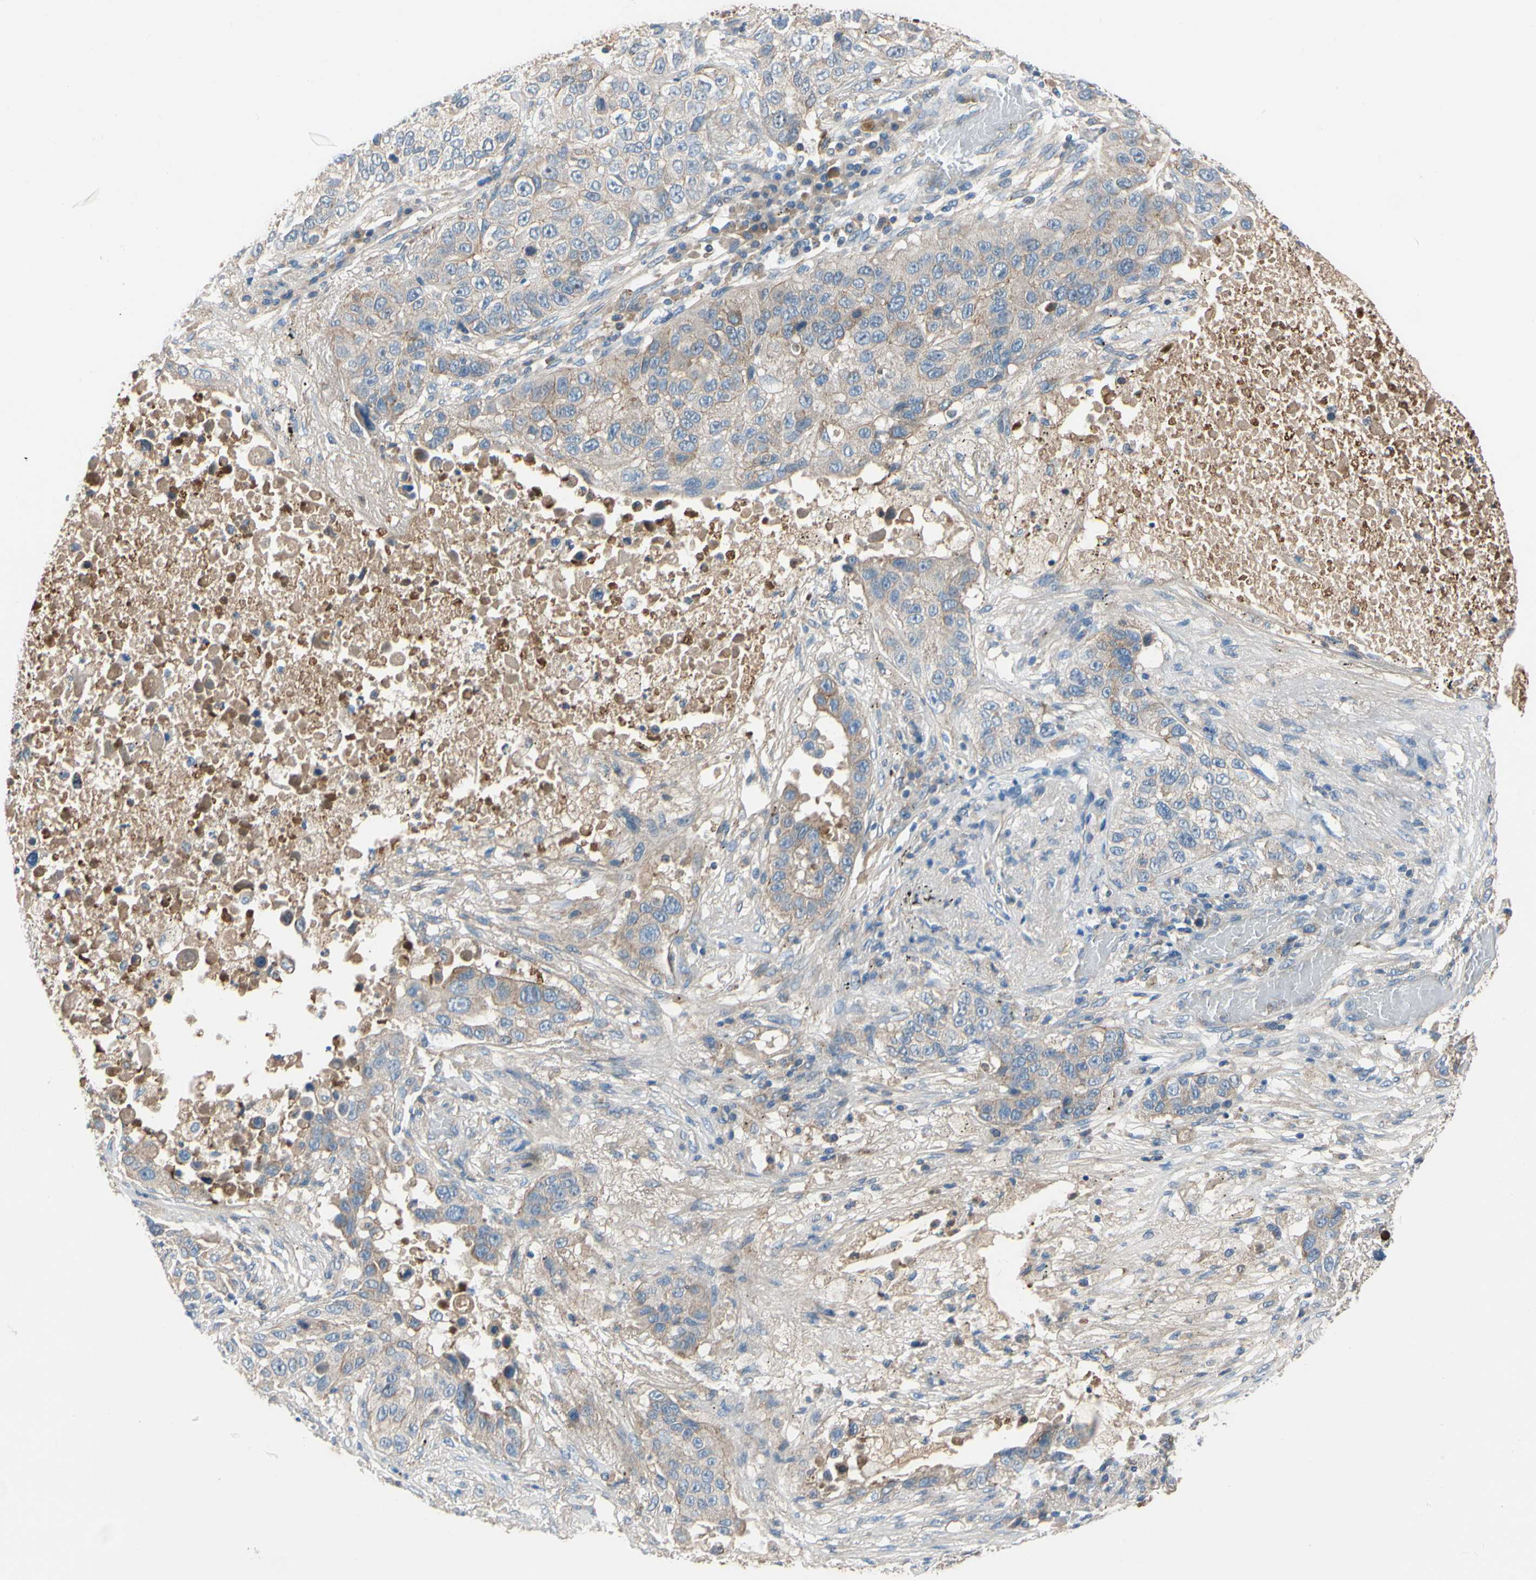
{"staining": {"intensity": "weak", "quantity": "<25%", "location": "cytoplasmic/membranous"}, "tissue": "lung cancer", "cell_type": "Tumor cells", "image_type": "cancer", "snomed": [{"axis": "morphology", "description": "Squamous cell carcinoma, NOS"}, {"axis": "topography", "description": "Lung"}], "caption": "Immunohistochemical staining of human squamous cell carcinoma (lung) demonstrates no significant staining in tumor cells.", "gene": "HJURP", "patient": {"sex": "male", "age": 57}}